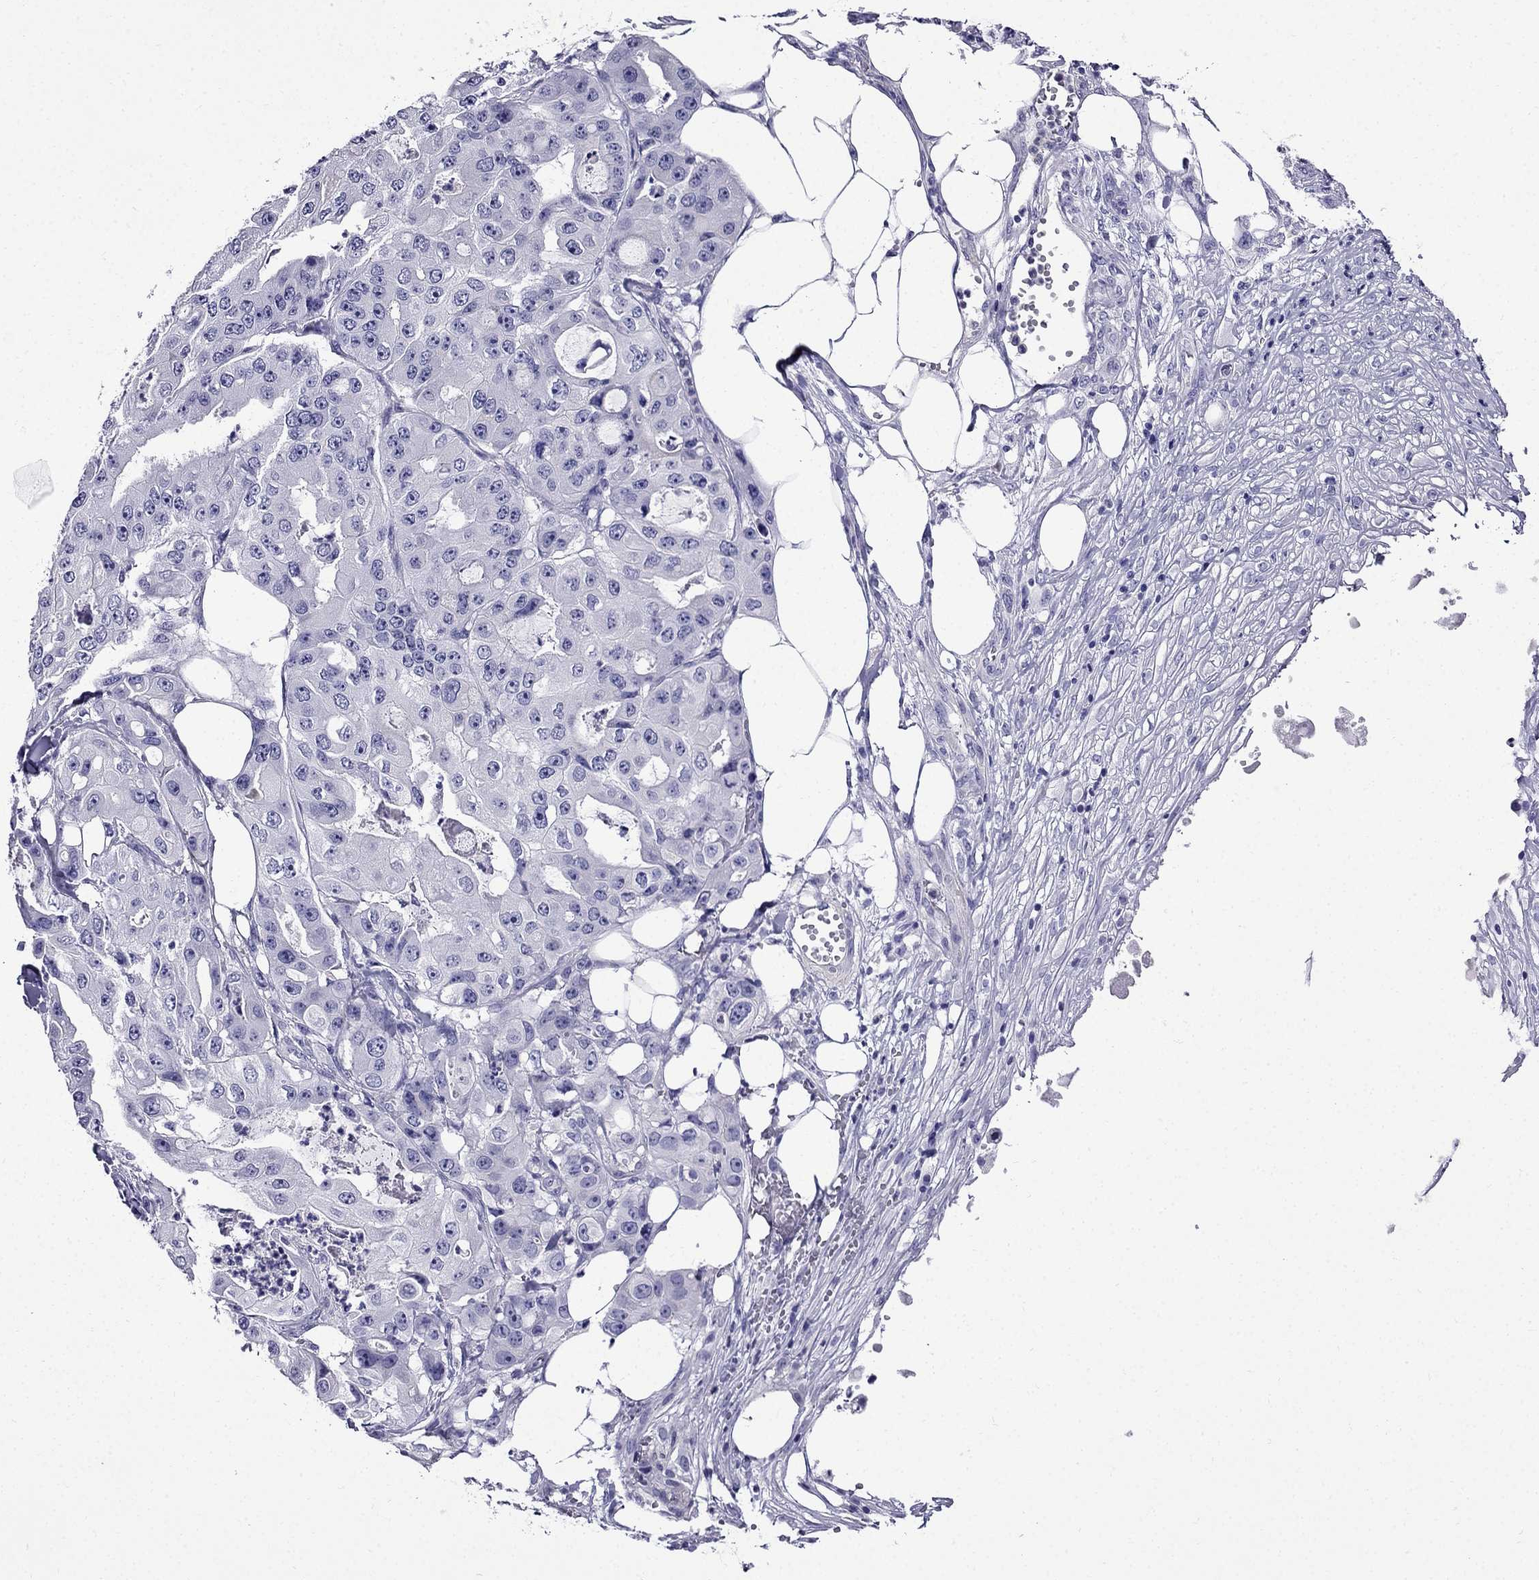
{"staining": {"intensity": "negative", "quantity": "none", "location": "none"}, "tissue": "ovarian cancer", "cell_type": "Tumor cells", "image_type": "cancer", "snomed": [{"axis": "morphology", "description": "Cystadenocarcinoma, serous, NOS"}, {"axis": "topography", "description": "Ovary"}], "caption": "Protein analysis of serous cystadenocarcinoma (ovarian) exhibits no significant positivity in tumor cells.", "gene": "ERC2", "patient": {"sex": "female", "age": 56}}